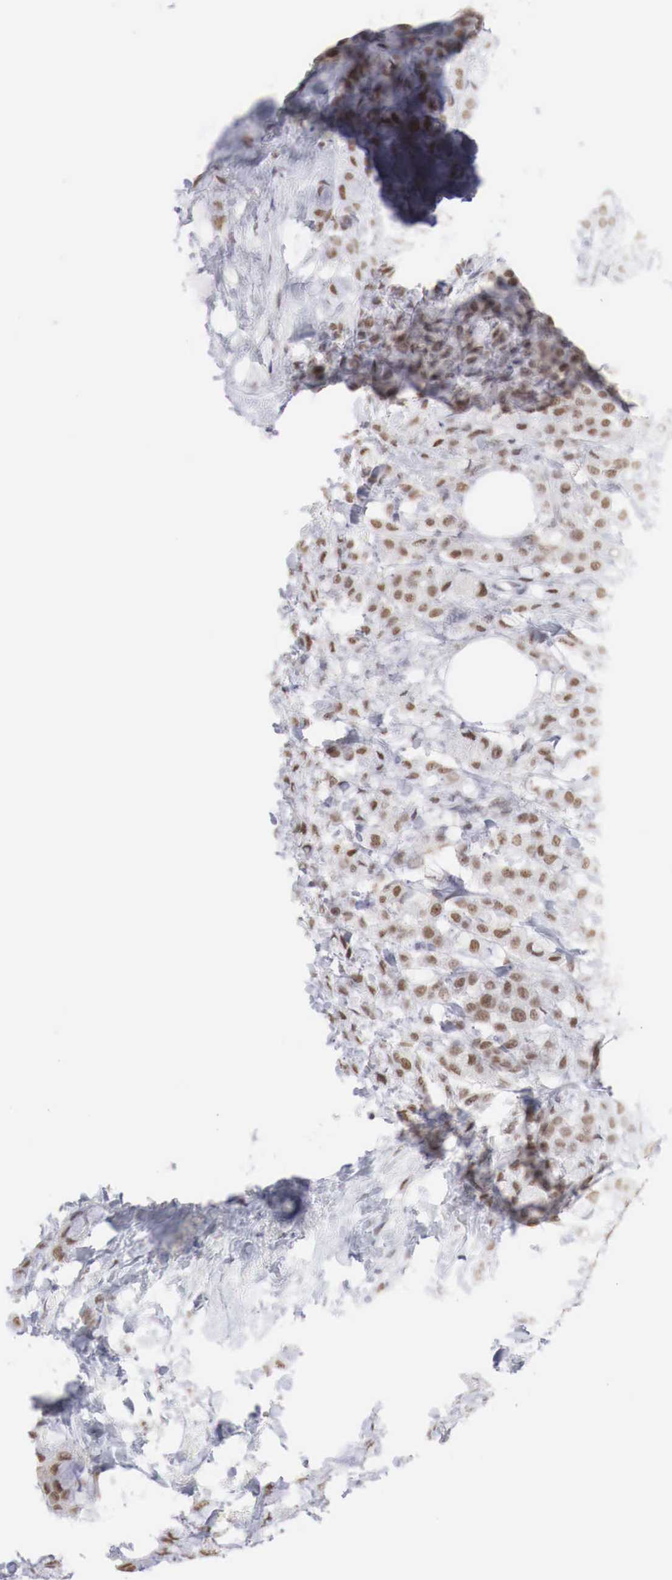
{"staining": {"intensity": "moderate", "quantity": ">75%", "location": "nuclear"}, "tissue": "breast cancer", "cell_type": "Tumor cells", "image_type": "cancer", "snomed": [{"axis": "morphology", "description": "Lobular carcinoma"}, {"axis": "topography", "description": "Breast"}], "caption": "DAB (3,3'-diaminobenzidine) immunohistochemical staining of lobular carcinoma (breast) reveals moderate nuclear protein positivity in about >75% of tumor cells.", "gene": "FOXP2", "patient": {"sex": "female", "age": 85}}